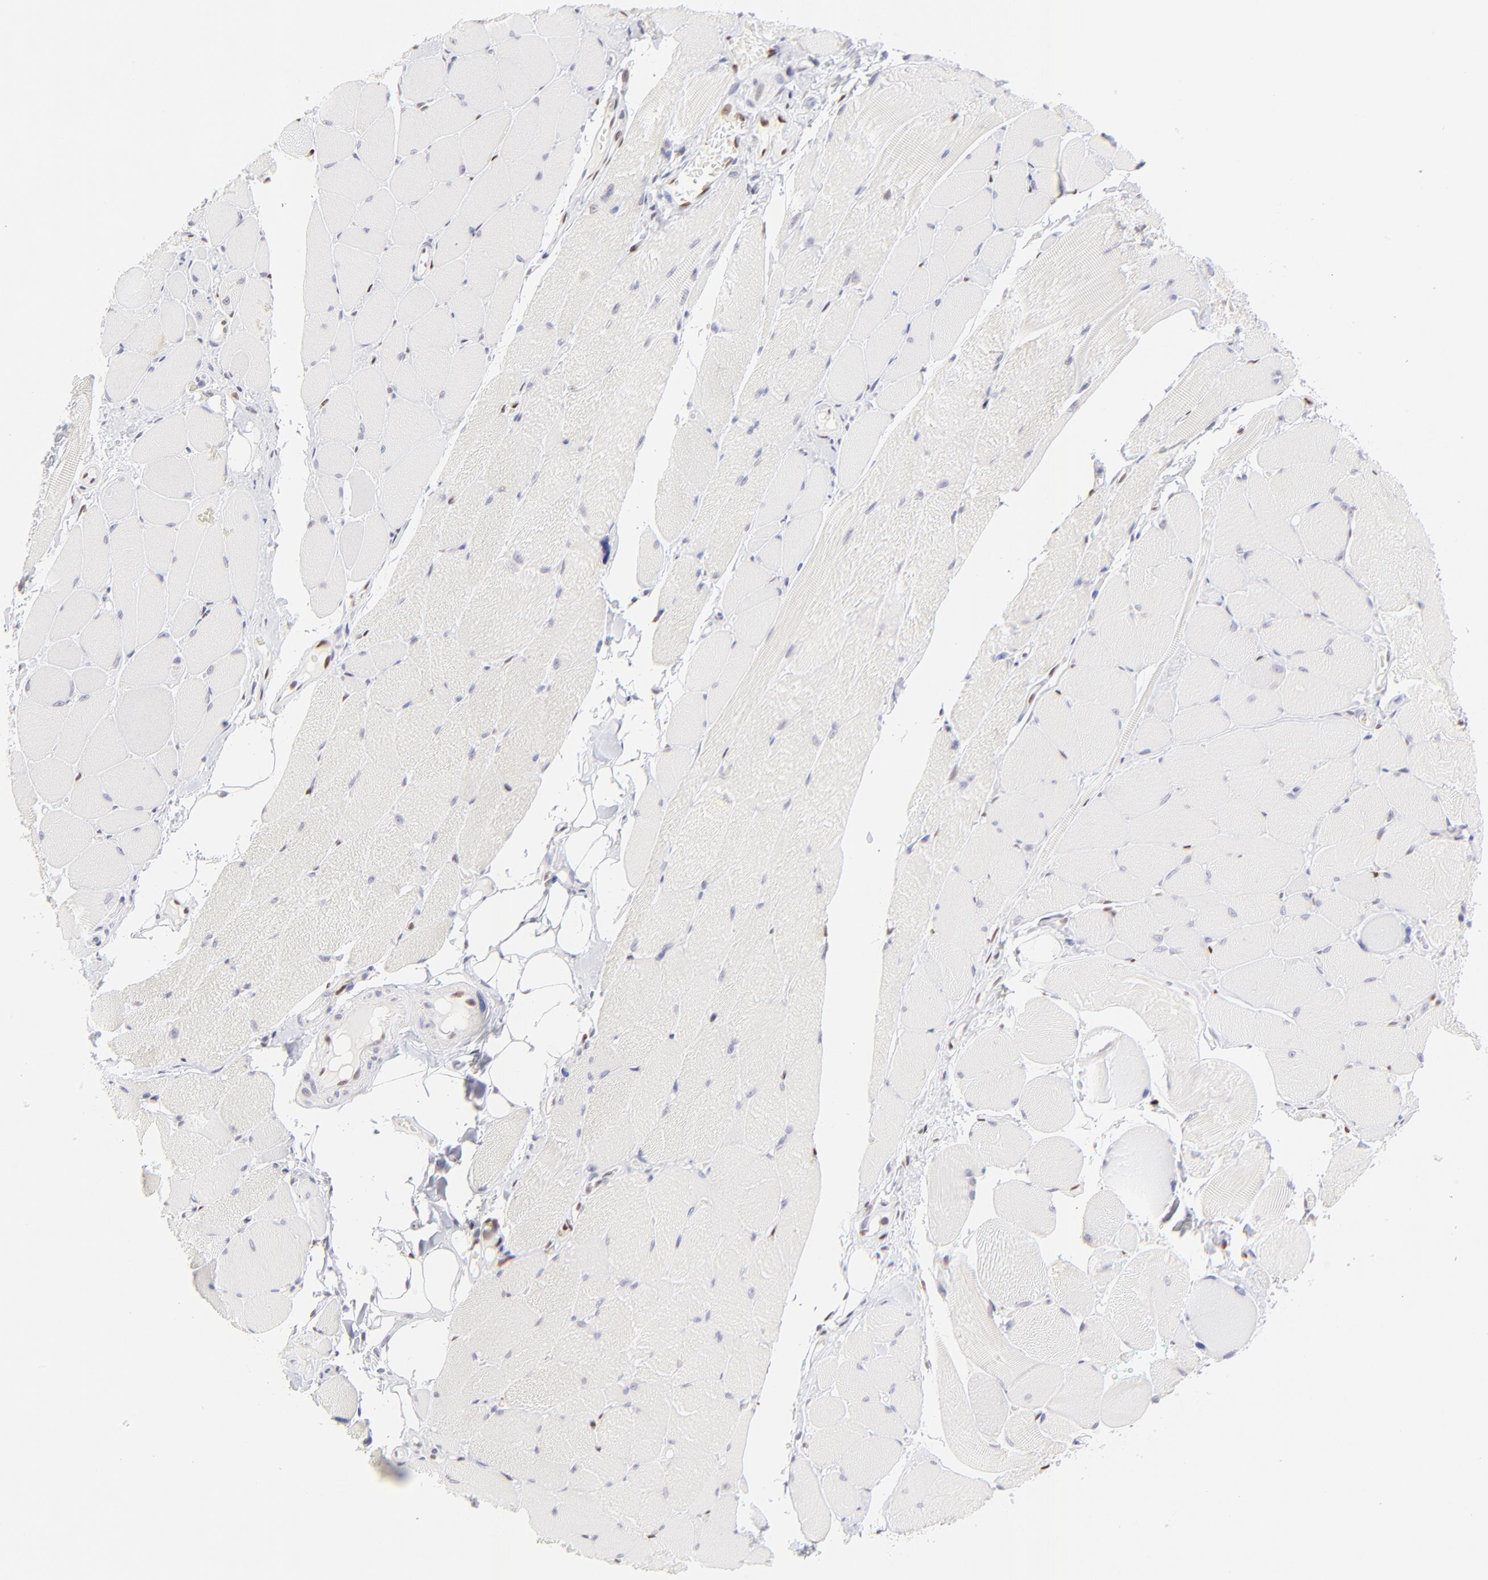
{"staining": {"intensity": "negative", "quantity": "none", "location": "none"}, "tissue": "skeletal muscle", "cell_type": "Myocytes", "image_type": "normal", "snomed": [{"axis": "morphology", "description": "Normal tissue, NOS"}, {"axis": "topography", "description": "Skeletal muscle"}, {"axis": "topography", "description": "Peripheral nerve tissue"}], "caption": "Immunohistochemical staining of normal skeletal muscle displays no significant staining in myocytes.", "gene": "KLF4", "patient": {"sex": "female", "age": 84}}